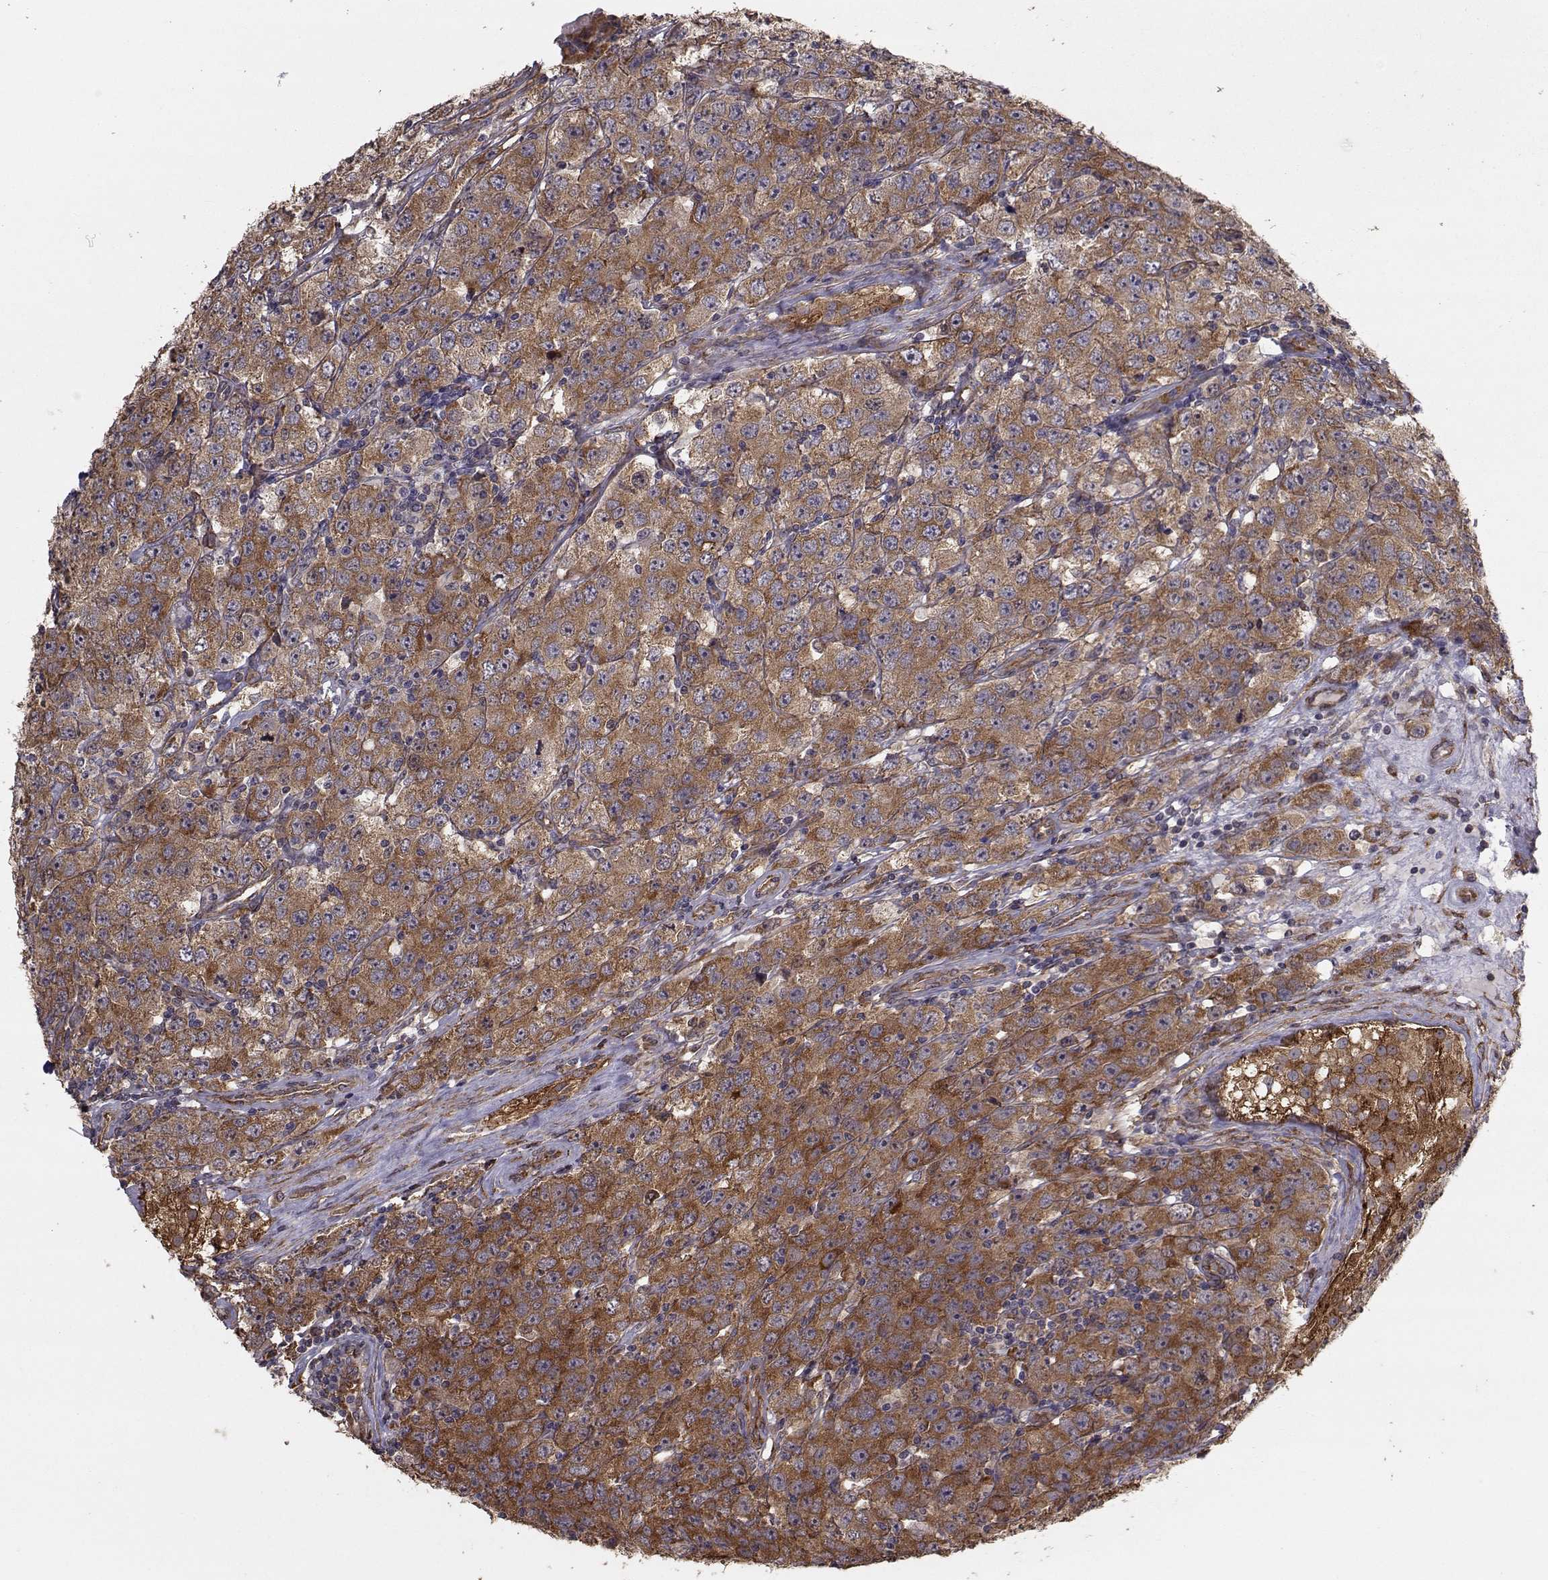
{"staining": {"intensity": "strong", "quantity": "<25%", "location": "cytoplasmic/membranous"}, "tissue": "testis cancer", "cell_type": "Tumor cells", "image_type": "cancer", "snomed": [{"axis": "morphology", "description": "Seminoma, NOS"}, {"axis": "topography", "description": "Testis"}], "caption": "About <25% of tumor cells in testis cancer reveal strong cytoplasmic/membranous protein positivity as visualized by brown immunohistochemical staining.", "gene": "TRIP10", "patient": {"sex": "male", "age": 52}}